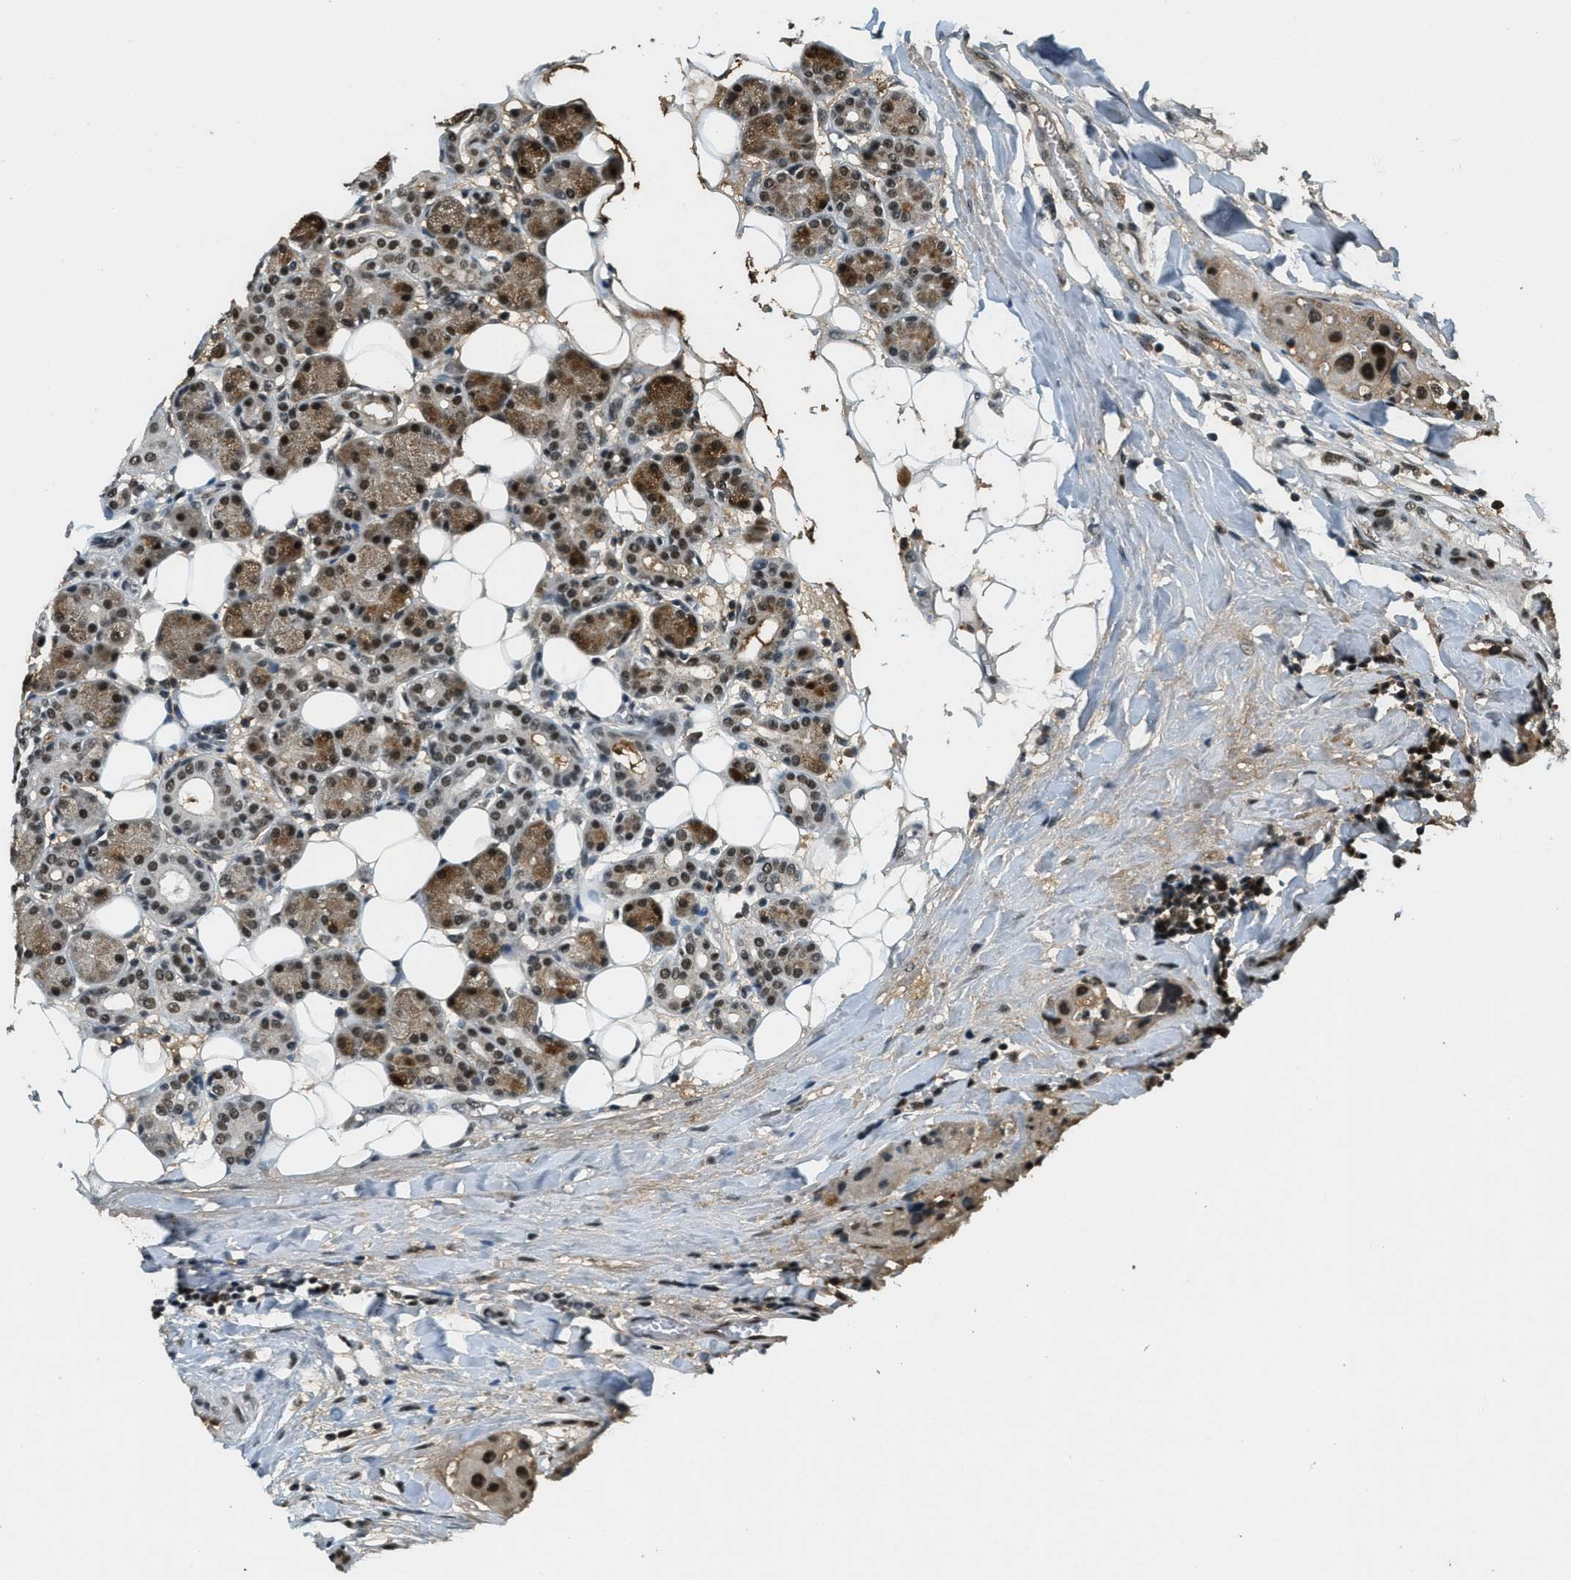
{"staining": {"intensity": "strong", "quantity": "25%-75%", "location": "cytoplasmic/membranous,nuclear"}, "tissue": "head and neck cancer", "cell_type": "Tumor cells", "image_type": "cancer", "snomed": [{"axis": "morphology", "description": "Normal tissue, NOS"}, {"axis": "morphology", "description": "Adenocarcinoma, NOS"}, {"axis": "topography", "description": "Salivary gland"}, {"axis": "topography", "description": "Head-Neck"}], "caption": "Adenocarcinoma (head and neck) stained with a brown dye shows strong cytoplasmic/membranous and nuclear positive expression in approximately 25%-75% of tumor cells.", "gene": "ZNF148", "patient": {"sex": "male", "age": 80}}